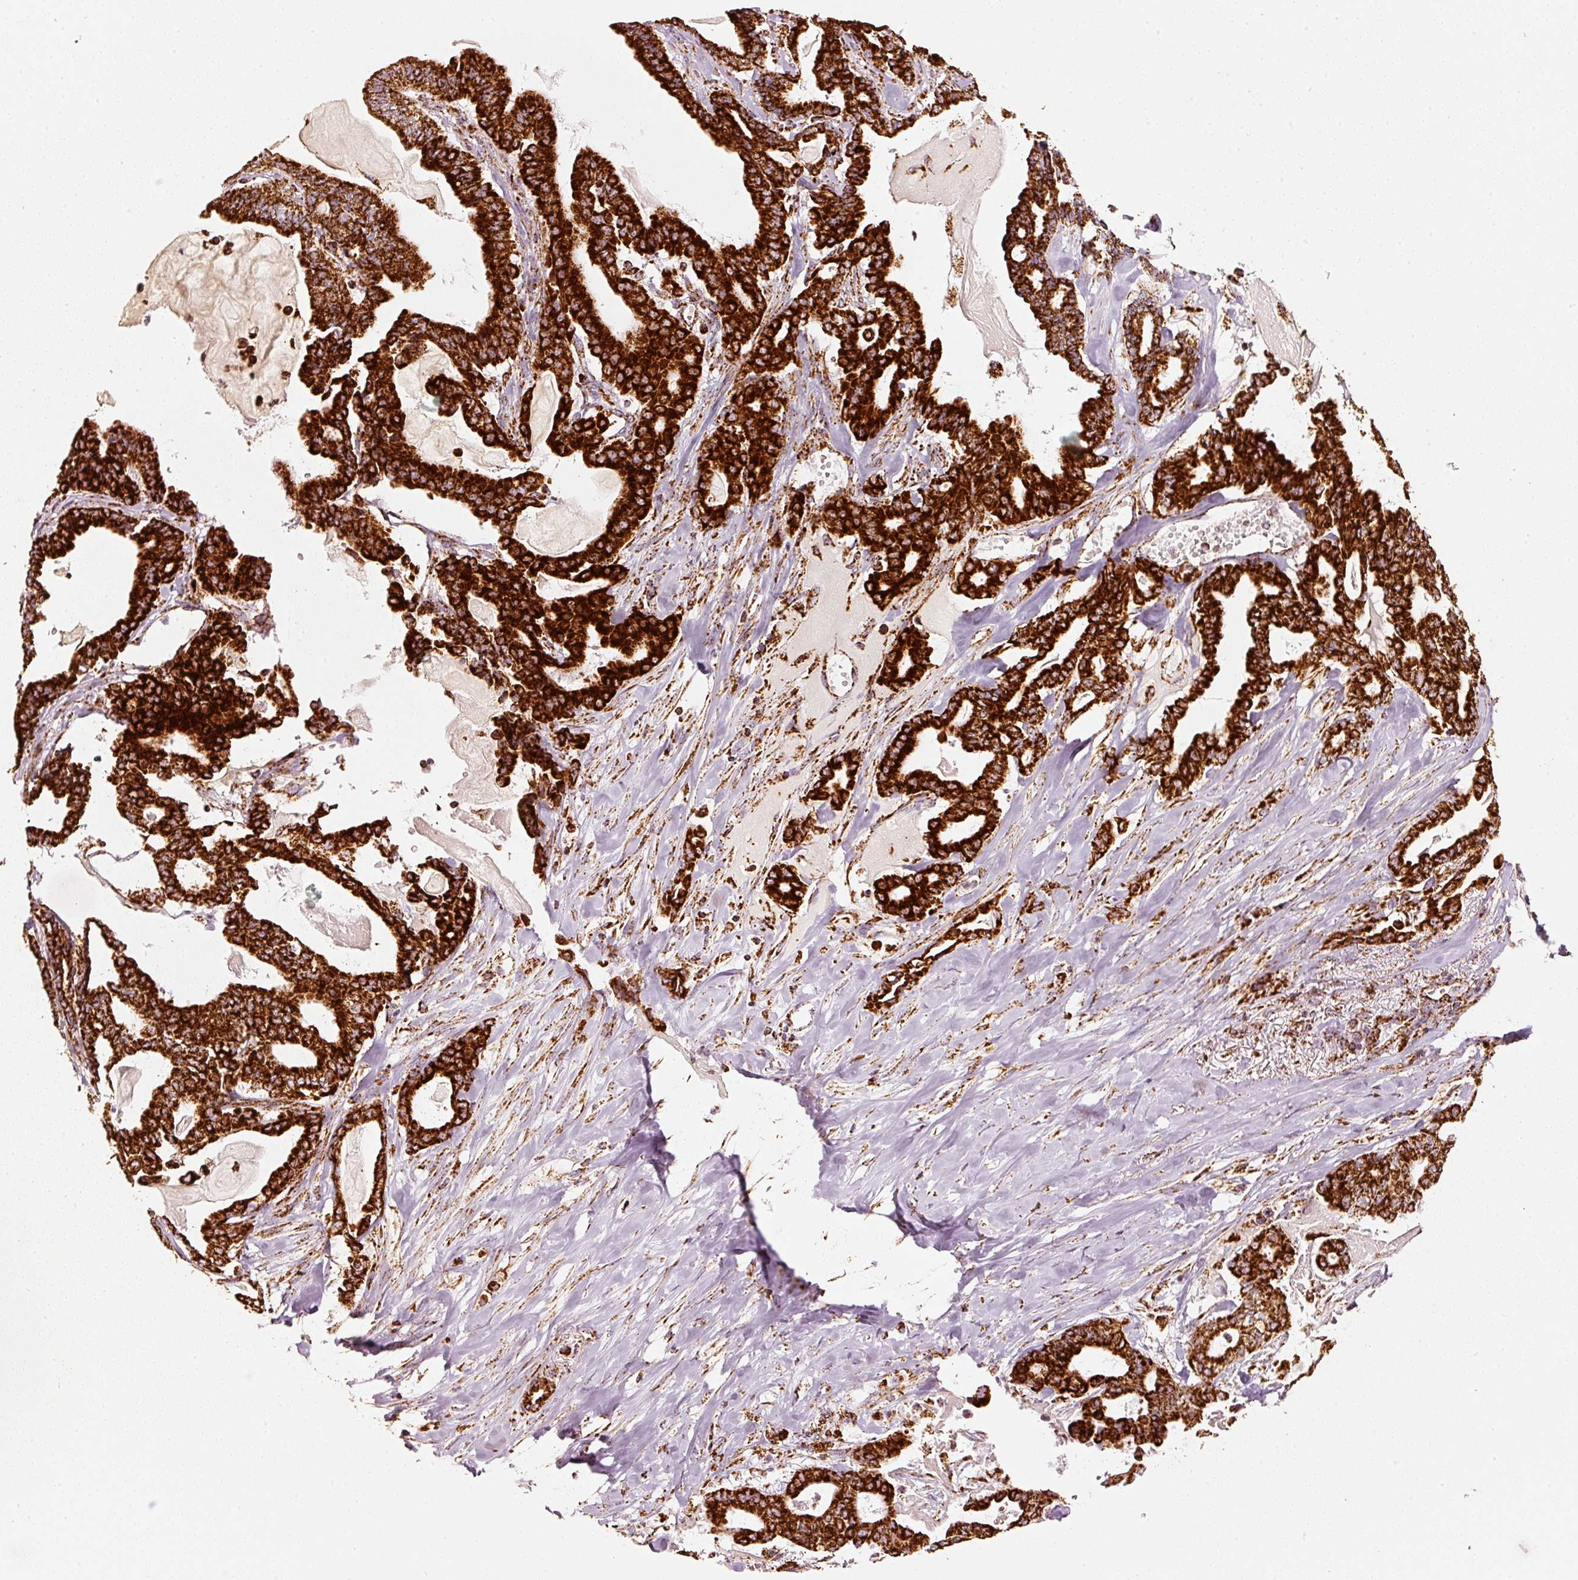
{"staining": {"intensity": "strong", "quantity": ">75%", "location": "cytoplasmic/membranous"}, "tissue": "pancreatic cancer", "cell_type": "Tumor cells", "image_type": "cancer", "snomed": [{"axis": "morphology", "description": "Adenocarcinoma, NOS"}, {"axis": "topography", "description": "Pancreas"}], "caption": "Tumor cells display high levels of strong cytoplasmic/membranous expression in approximately >75% of cells in human pancreatic cancer. Using DAB (3,3'-diaminobenzidine) (brown) and hematoxylin (blue) stains, captured at high magnification using brightfield microscopy.", "gene": "UQCRC1", "patient": {"sex": "male", "age": 63}}